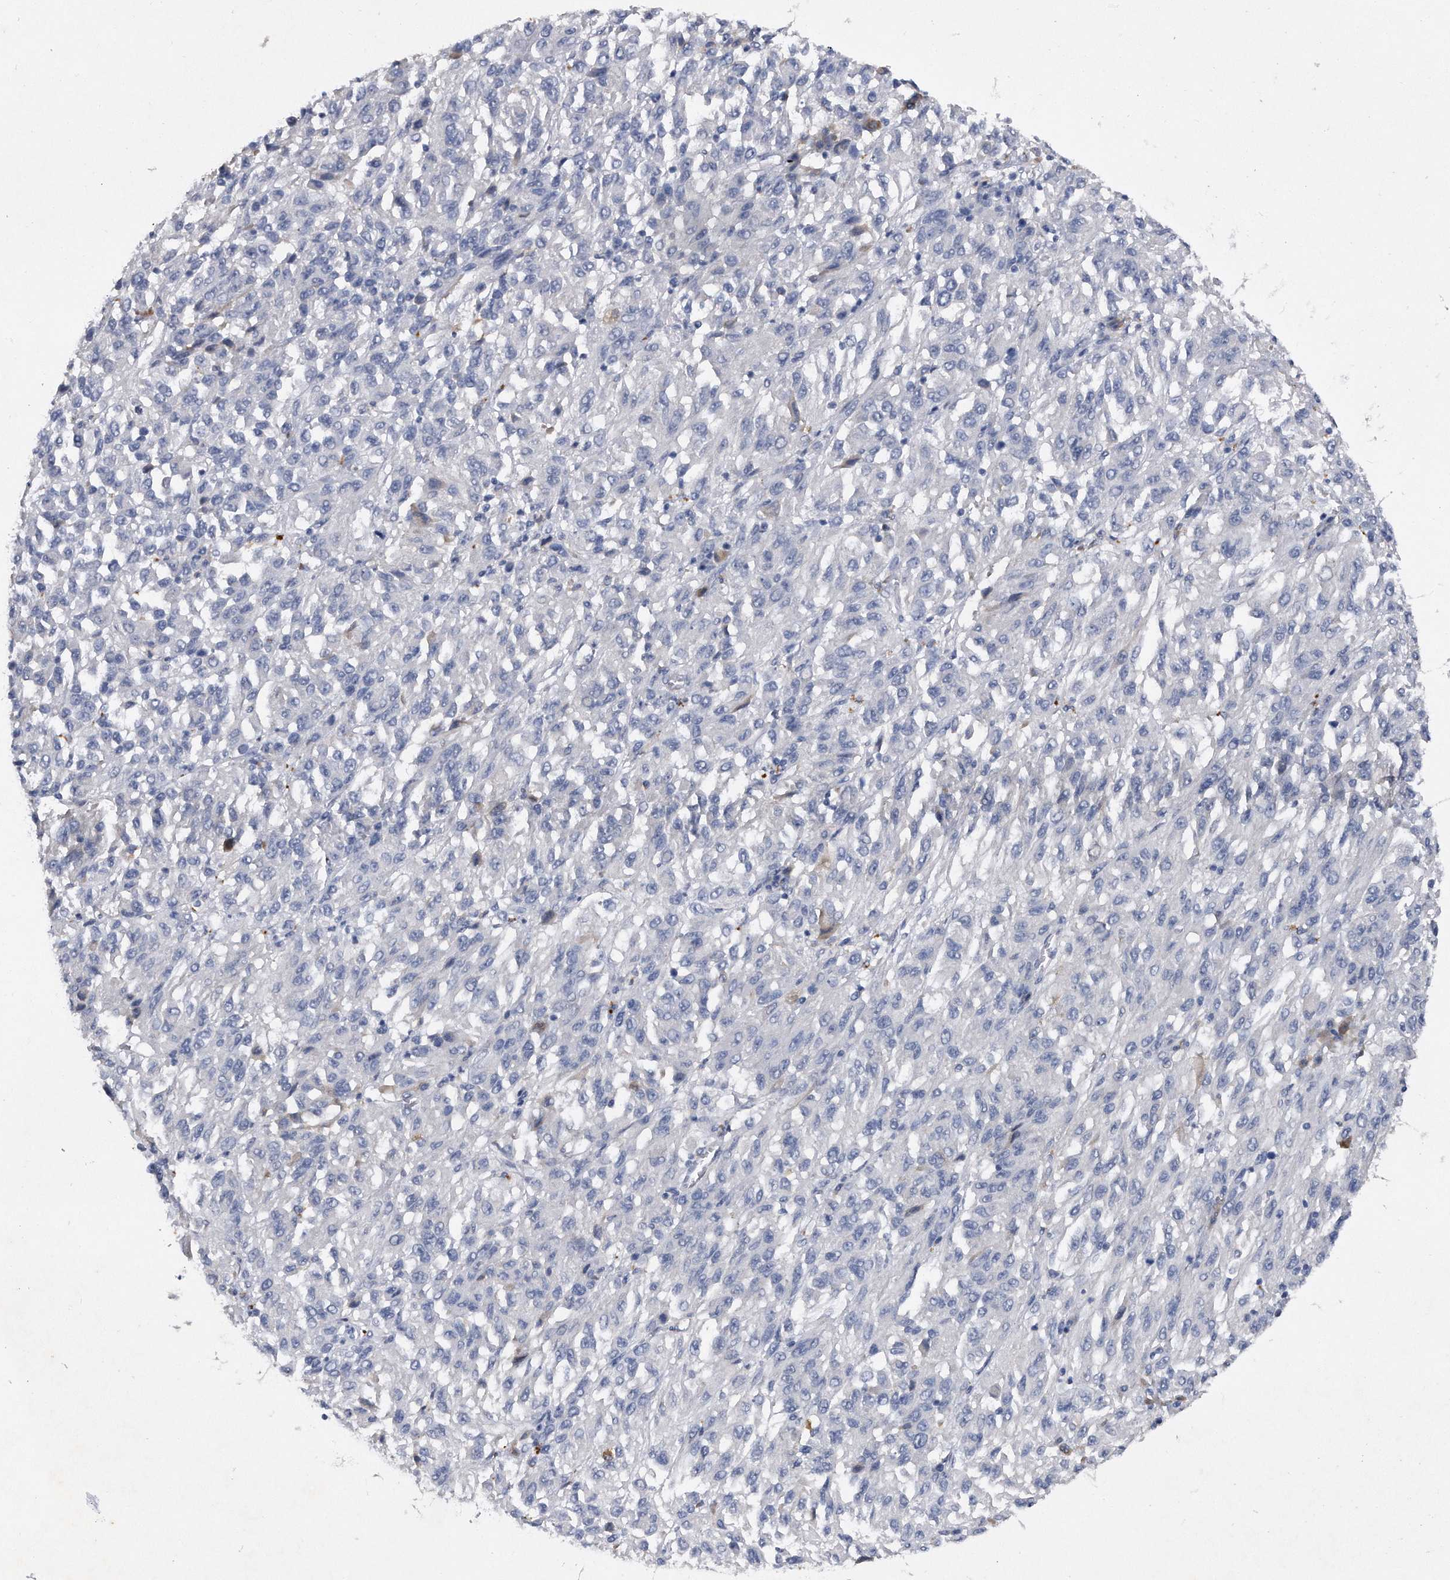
{"staining": {"intensity": "negative", "quantity": "none", "location": "none"}, "tissue": "melanoma", "cell_type": "Tumor cells", "image_type": "cancer", "snomed": [{"axis": "morphology", "description": "Malignant melanoma, Metastatic site"}, {"axis": "topography", "description": "Lung"}], "caption": "A micrograph of human malignant melanoma (metastatic site) is negative for staining in tumor cells.", "gene": "ASNS", "patient": {"sex": "male", "age": 64}}